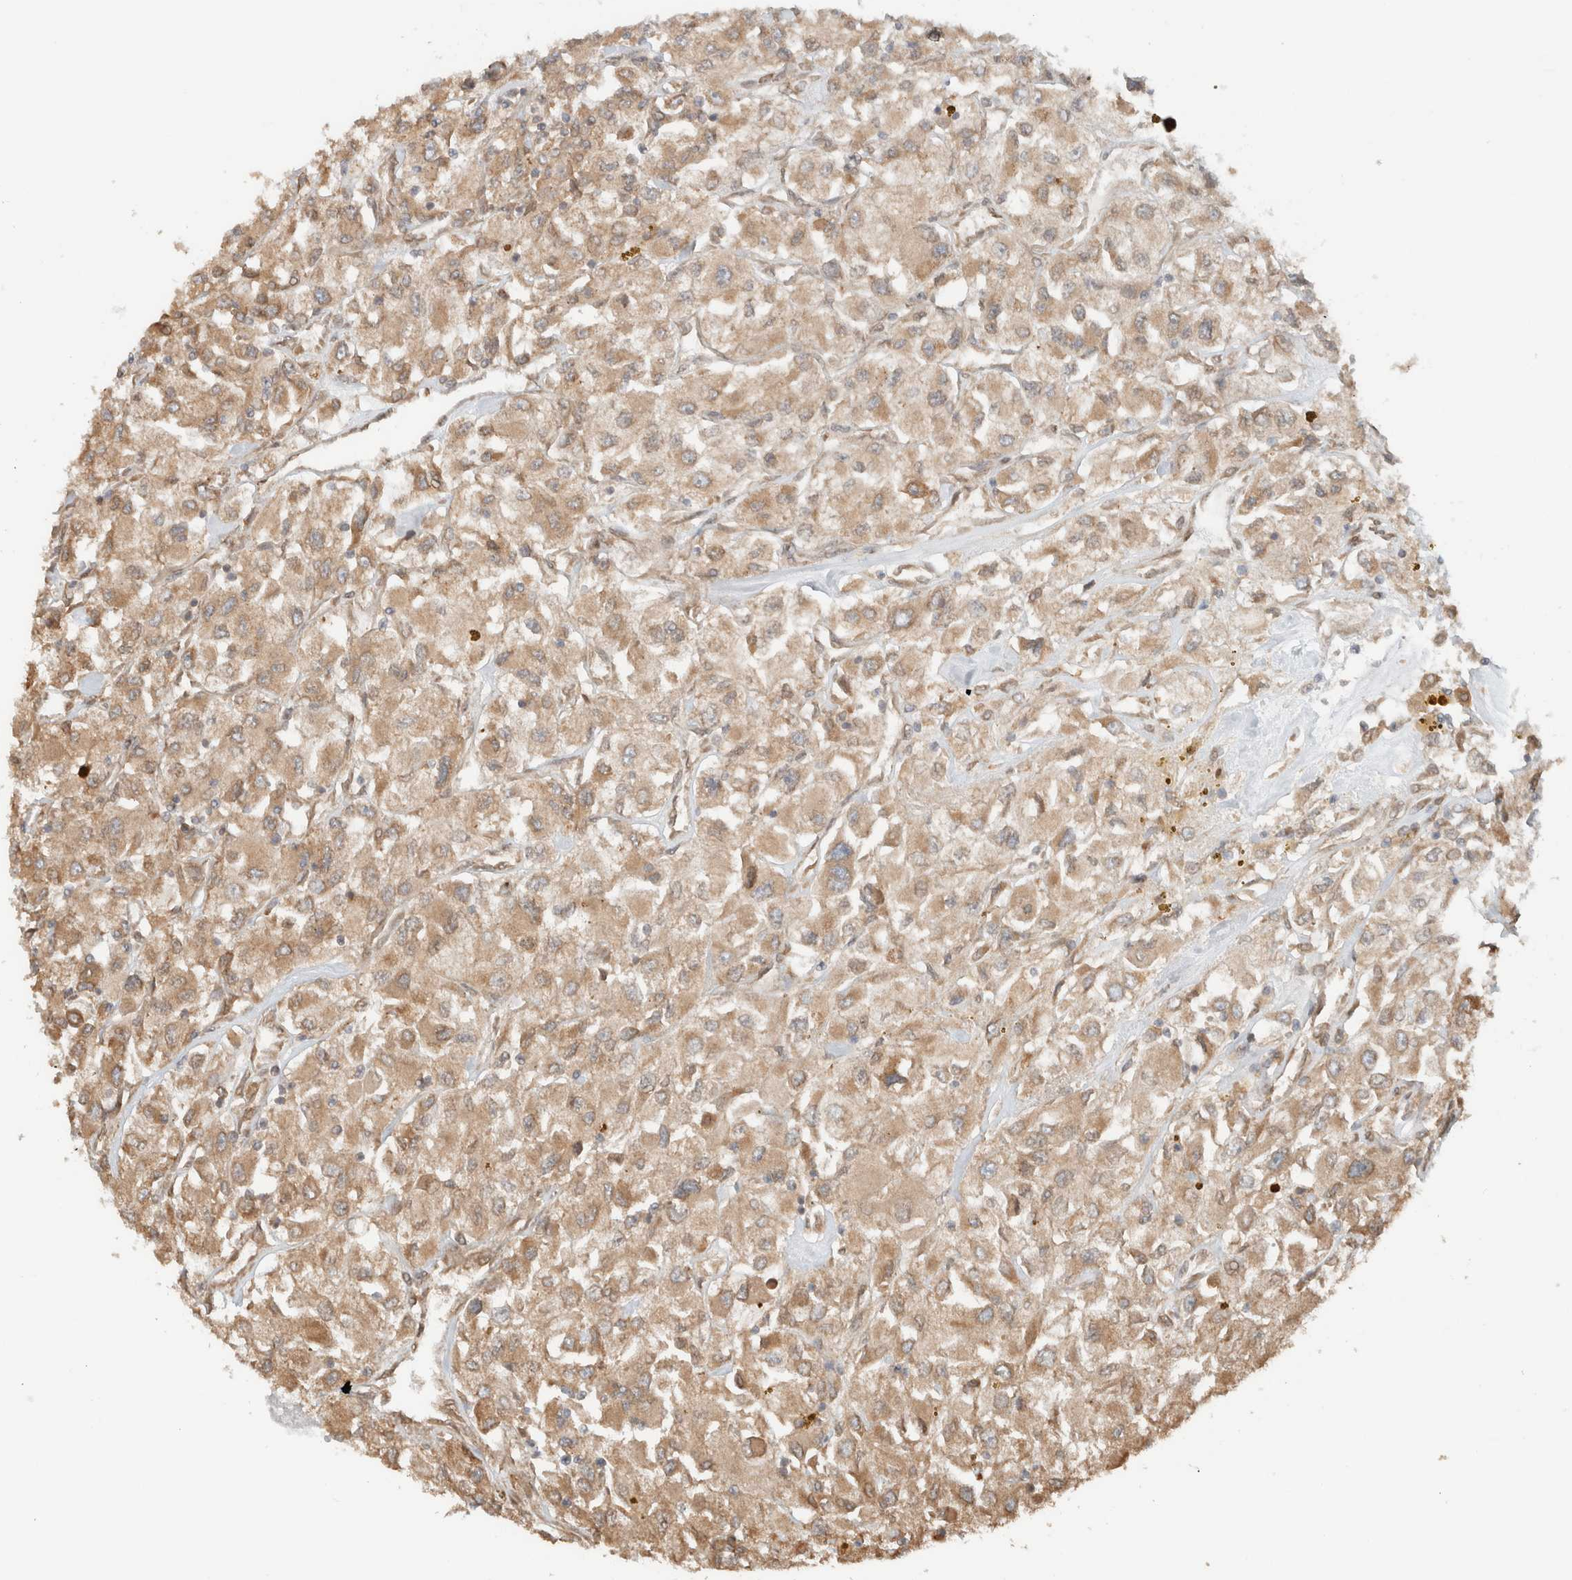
{"staining": {"intensity": "moderate", "quantity": ">75%", "location": "cytoplasmic/membranous"}, "tissue": "renal cancer", "cell_type": "Tumor cells", "image_type": "cancer", "snomed": [{"axis": "morphology", "description": "Adenocarcinoma, NOS"}, {"axis": "topography", "description": "Kidney"}], "caption": "Immunohistochemistry photomicrograph of adenocarcinoma (renal) stained for a protein (brown), which shows medium levels of moderate cytoplasmic/membranous positivity in about >75% of tumor cells.", "gene": "ARFGEF2", "patient": {"sex": "female", "age": 52}}